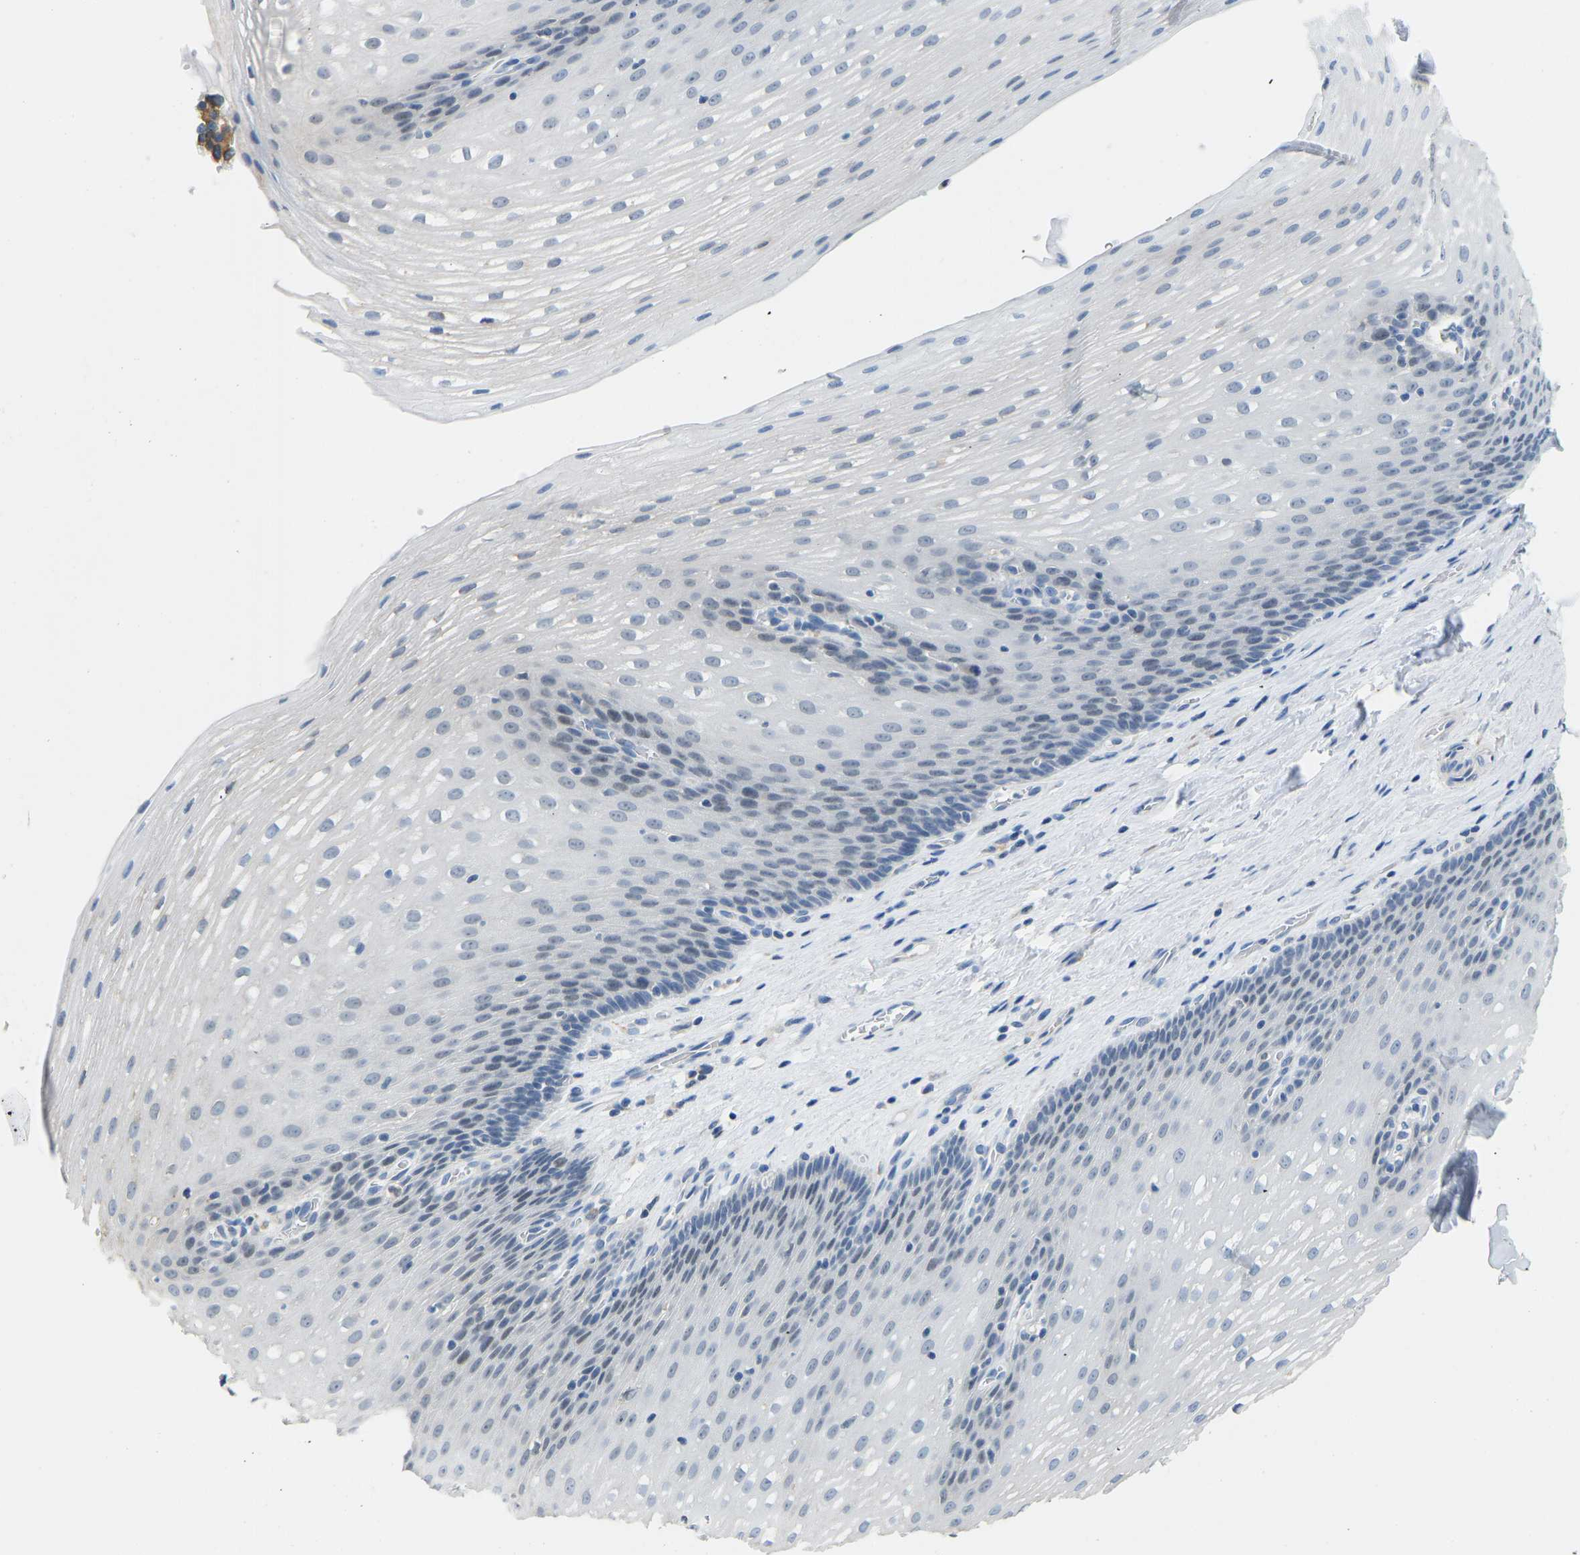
{"staining": {"intensity": "weak", "quantity": "<25%", "location": "nuclear"}, "tissue": "esophagus", "cell_type": "Squamous epithelial cells", "image_type": "normal", "snomed": [{"axis": "morphology", "description": "Normal tissue, NOS"}, {"axis": "topography", "description": "Esophagus"}], "caption": "Micrograph shows no protein positivity in squamous epithelial cells of unremarkable esophagus. Nuclei are stained in blue.", "gene": "VRK1", "patient": {"sex": "male", "age": 48}}